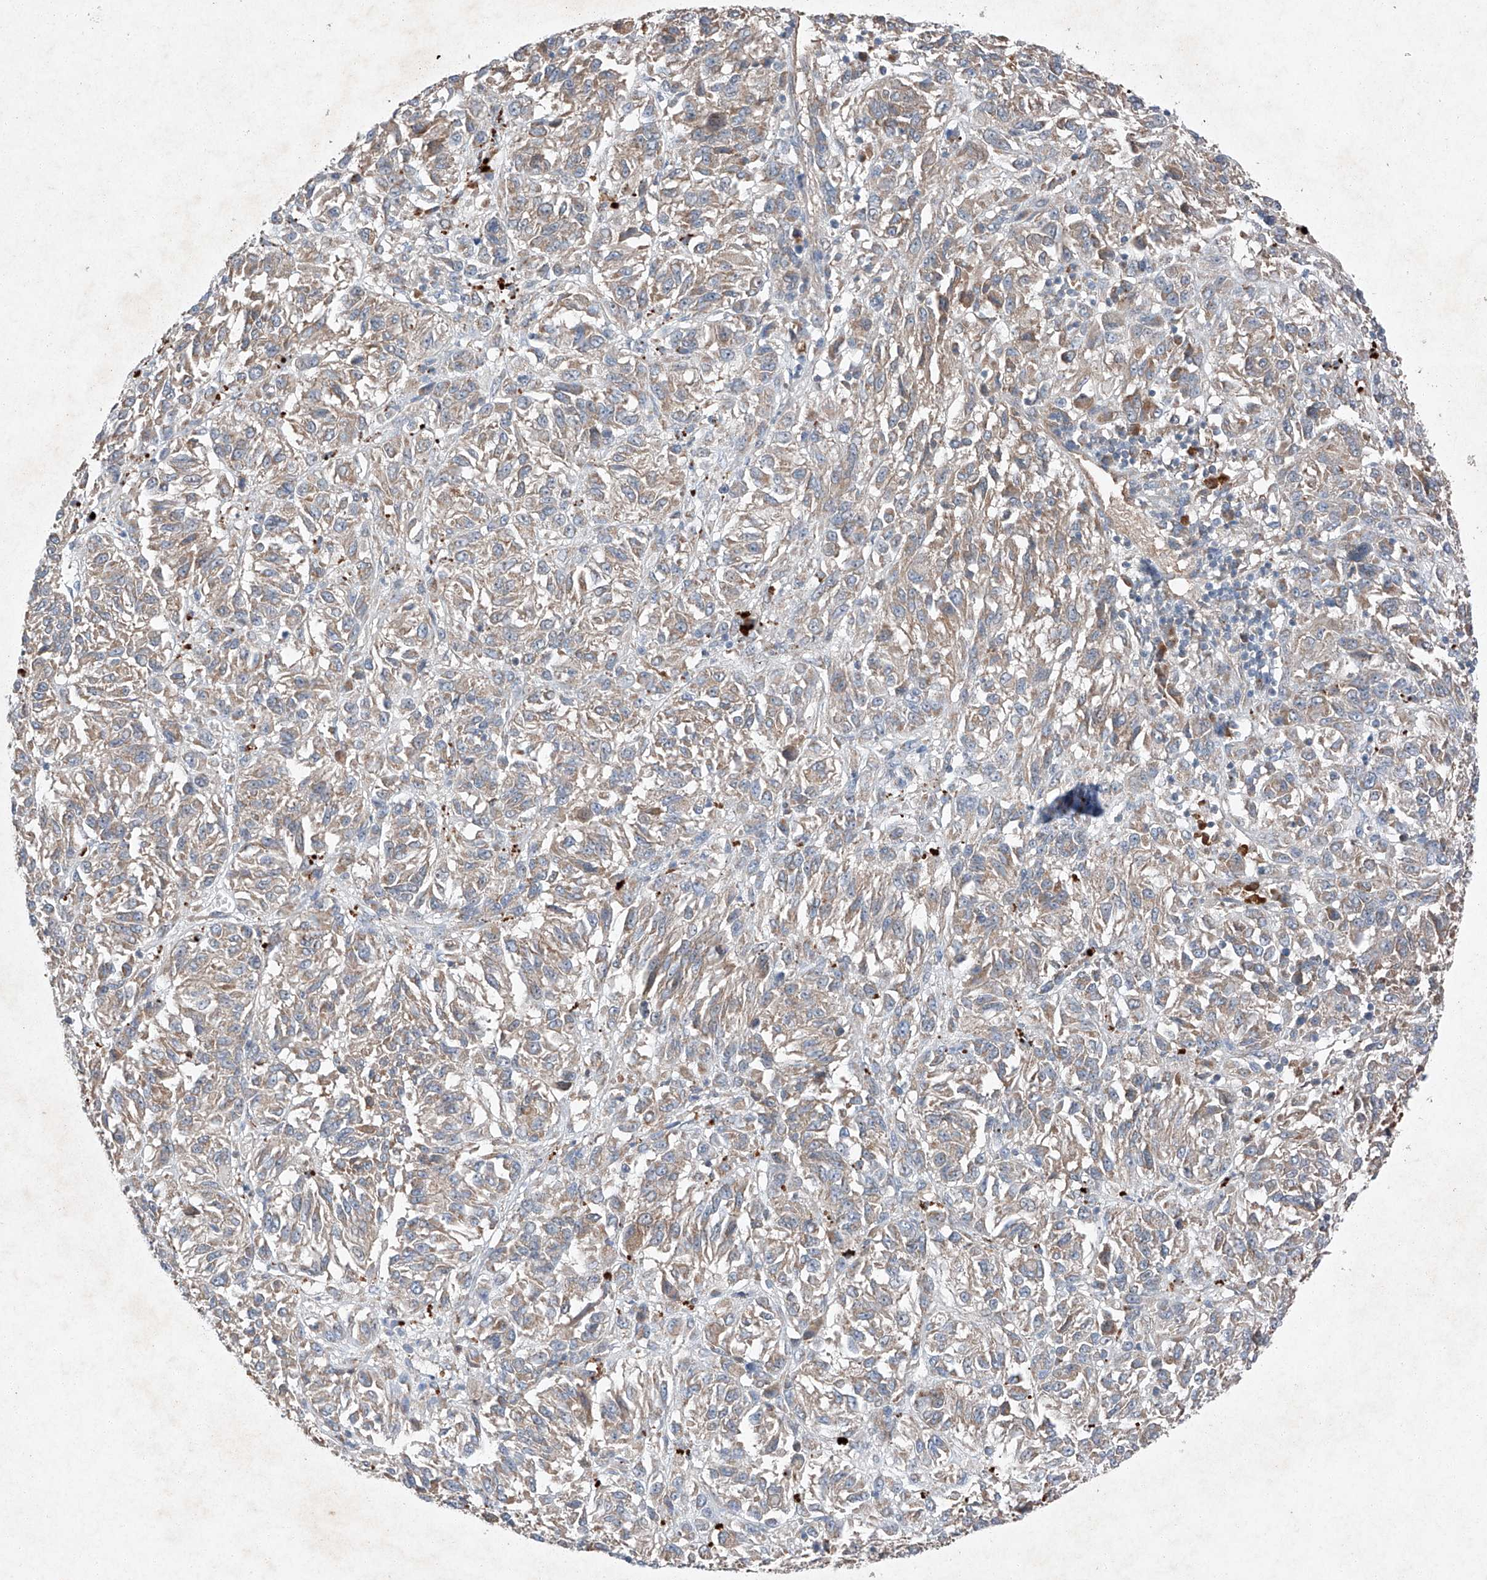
{"staining": {"intensity": "weak", "quantity": "25%-75%", "location": "cytoplasmic/membranous"}, "tissue": "melanoma", "cell_type": "Tumor cells", "image_type": "cancer", "snomed": [{"axis": "morphology", "description": "Malignant melanoma, Metastatic site"}, {"axis": "topography", "description": "Lung"}], "caption": "Tumor cells exhibit weak cytoplasmic/membranous expression in about 25%-75% of cells in malignant melanoma (metastatic site).", "gene": "RUSC1", "patient": {"sex": "male", "age": 64}}